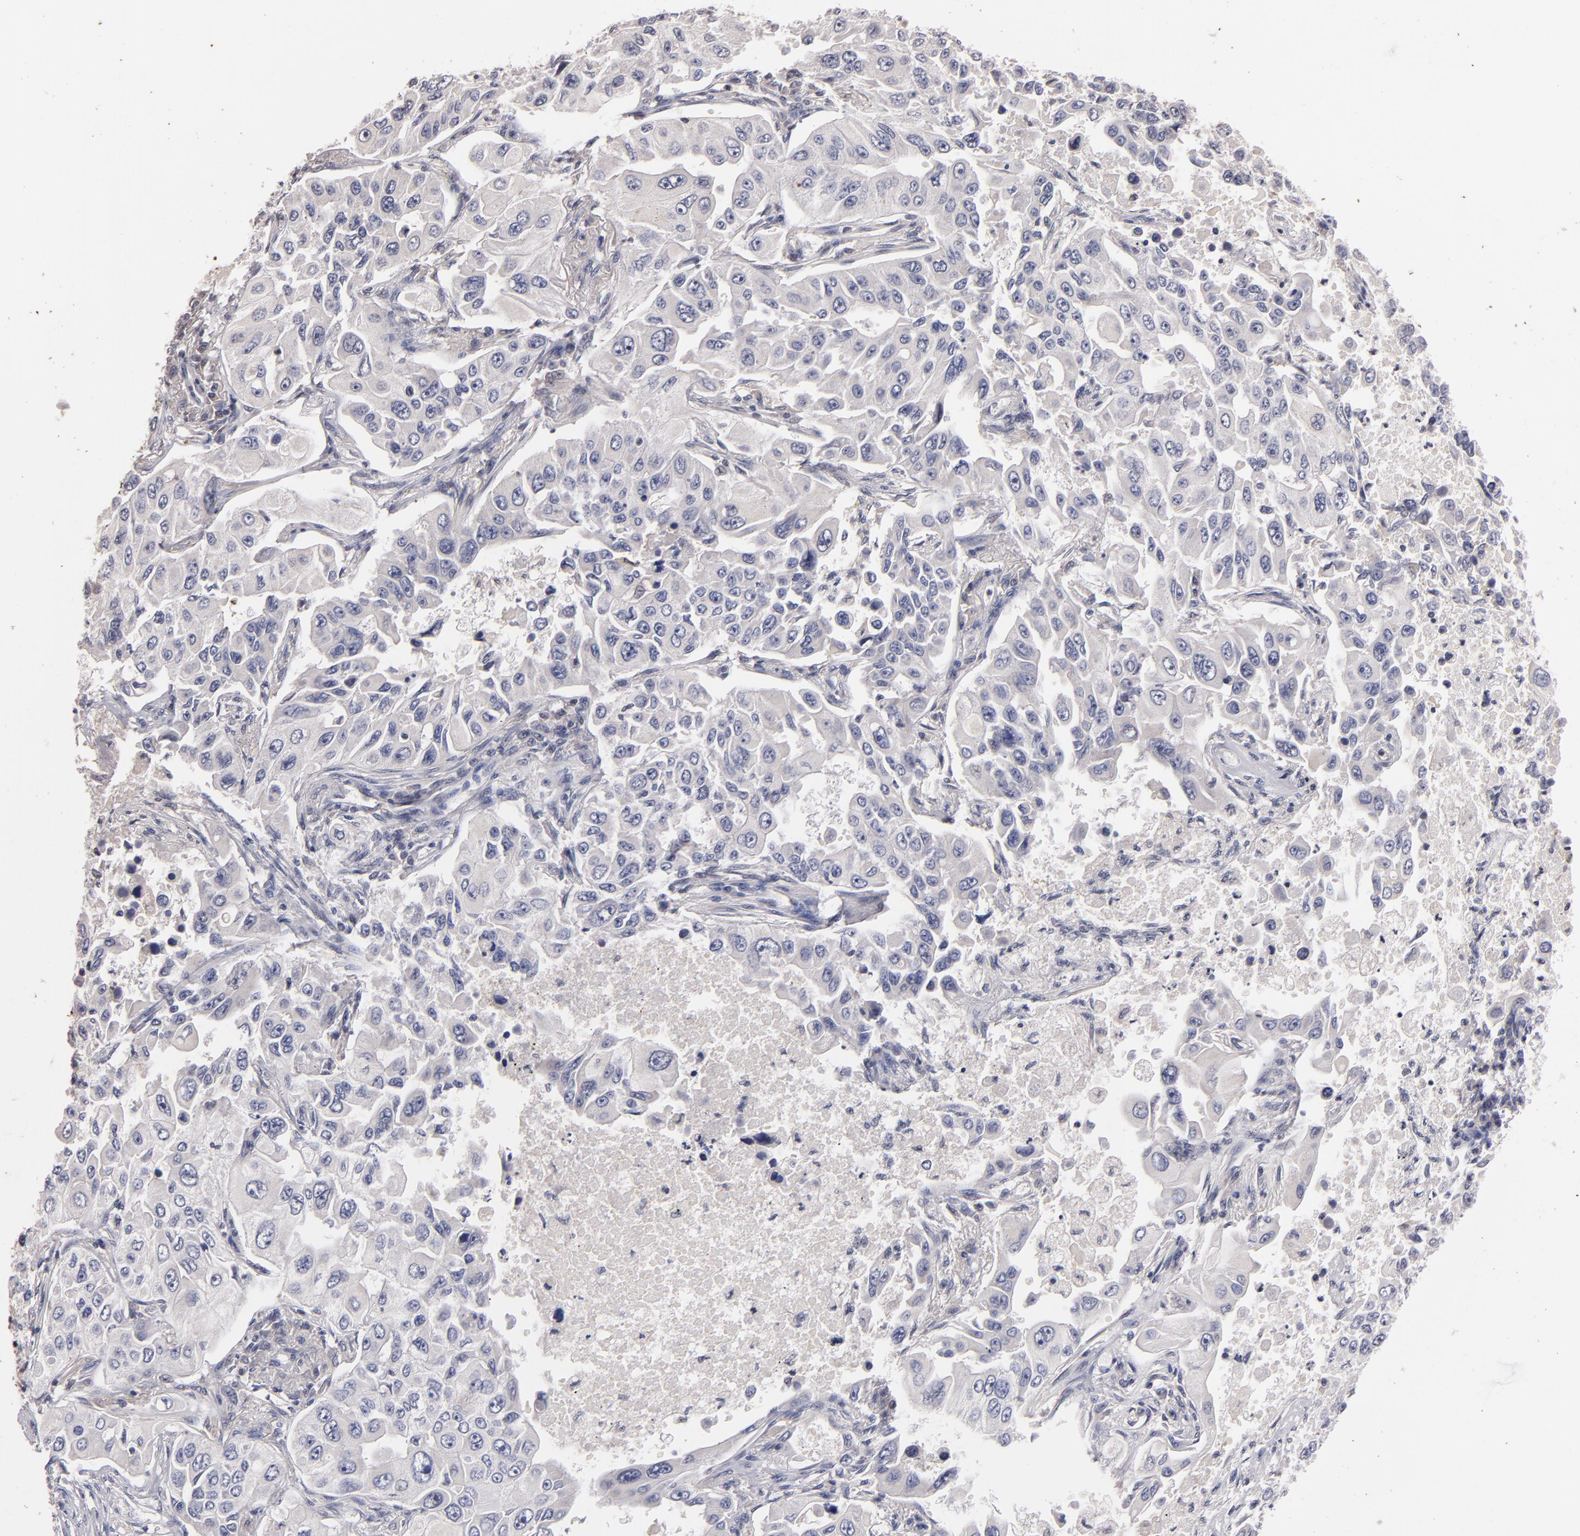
{"staining": {"intensity": "negative", "quantity": "none", "location": "none"}, "tissue": "lung cancer", "cell_type": "Tumor cells", "image_type": "cancer", "snomed": [{"axis": "morphology", "description": "Adenocarcinoma, NOS"}, {"axis": "topography", "description": "Lung"}], "caption": "IHC photomicrograph of neoplastic tissue: human adenocarcinoma (lung) stained with DAB (3,3'-diaminobenzidine) reveals no significant protein positivity in tumor cells. (DAB (3,3'-diaminobenzidine) IHC visualized using brightfield microscopy, high magnification).", "gene": "S100A1", "patient": {"sex": "male", "age": 84}}